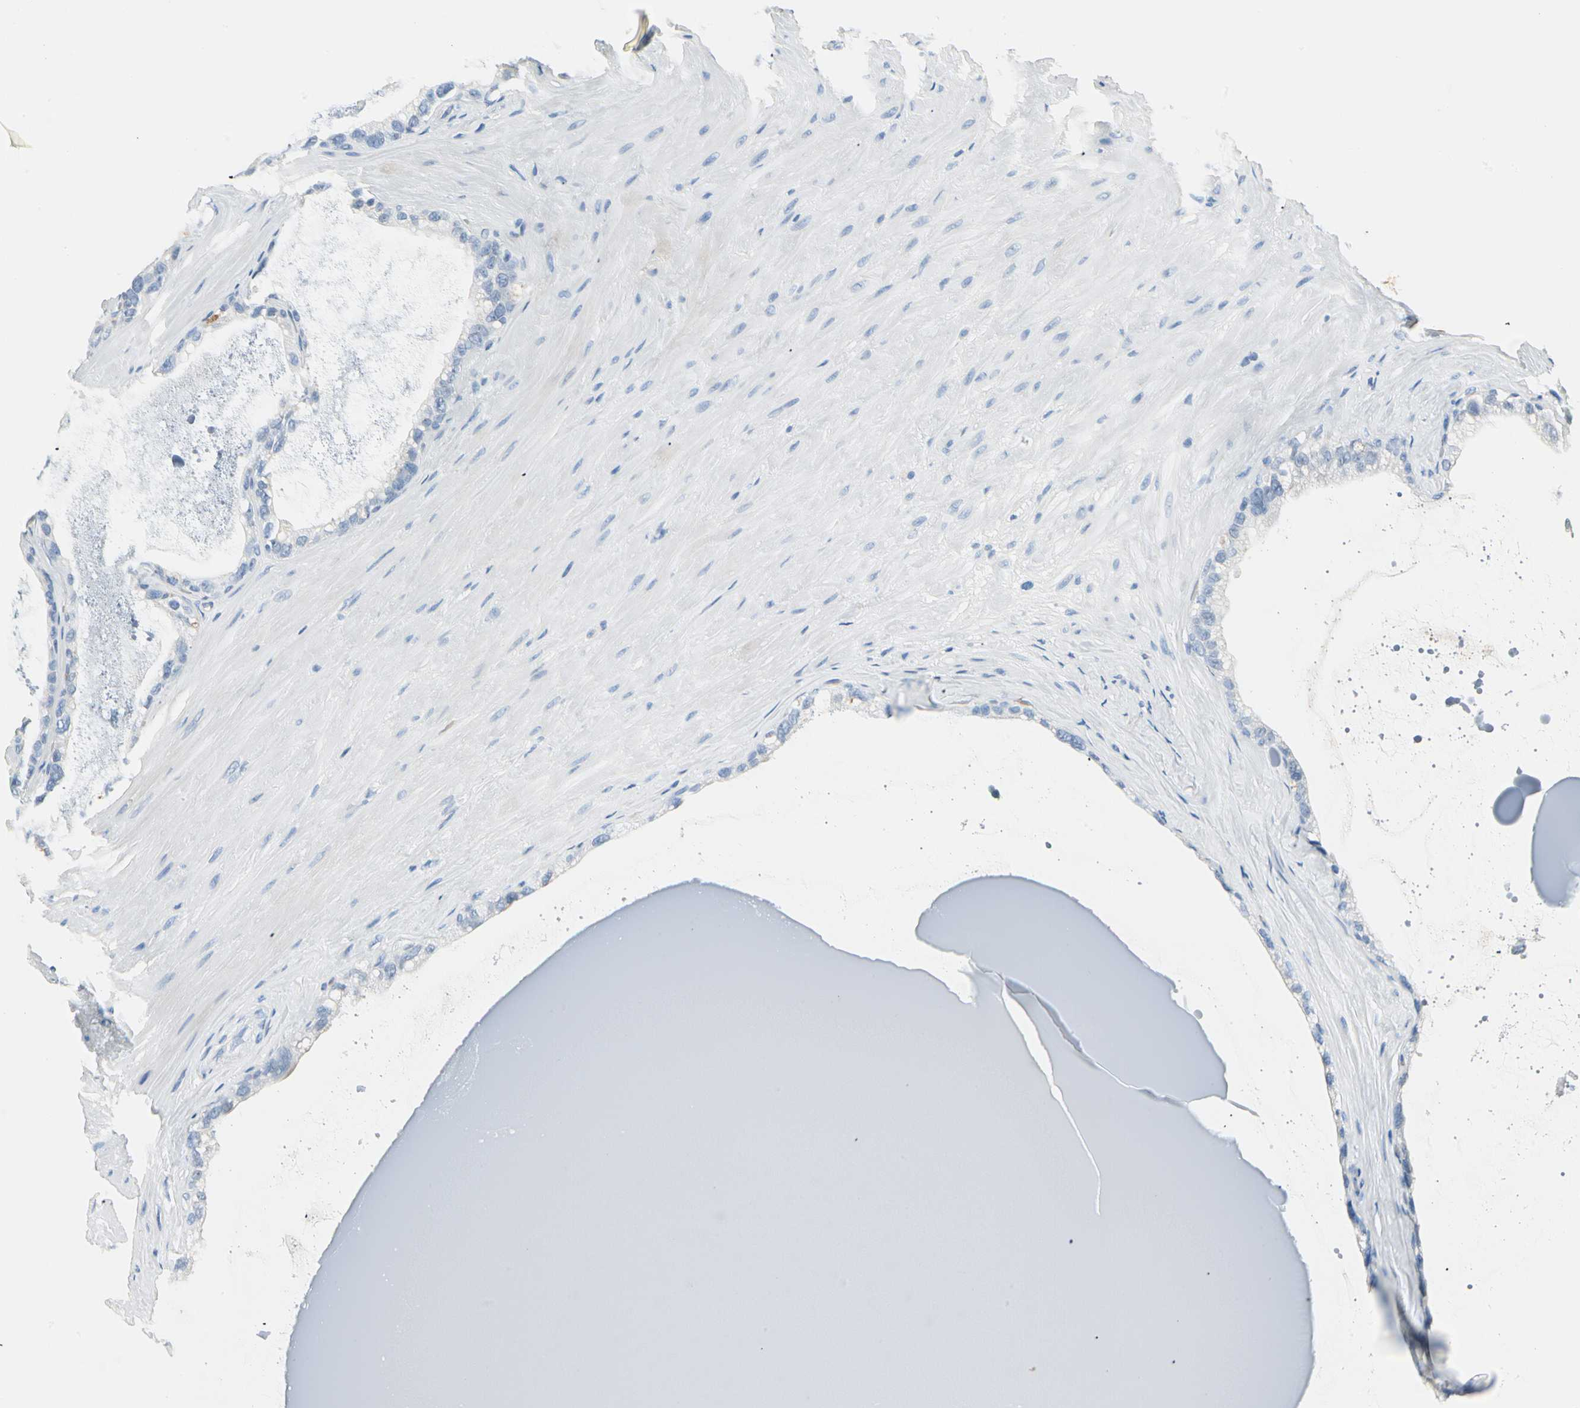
{"staining": {"intensity": "negative", "quantity": "none", "location": "none"}, "tissue": "seminal vesicle", "cell_type": "Glandular cells", "image_type": "normal", "snomed": [{"axis": "morphology", "description": "Normal tissue, NOS"}, {"axis": "topography", "description": "Seminal veicle"}], "caption": "Immunohistochemical staining of unremarkable human seminal vesicle displays no significant expression in glandular cells.", "gene": "CA1", "patient": {"sex": "male", "age": 63}}